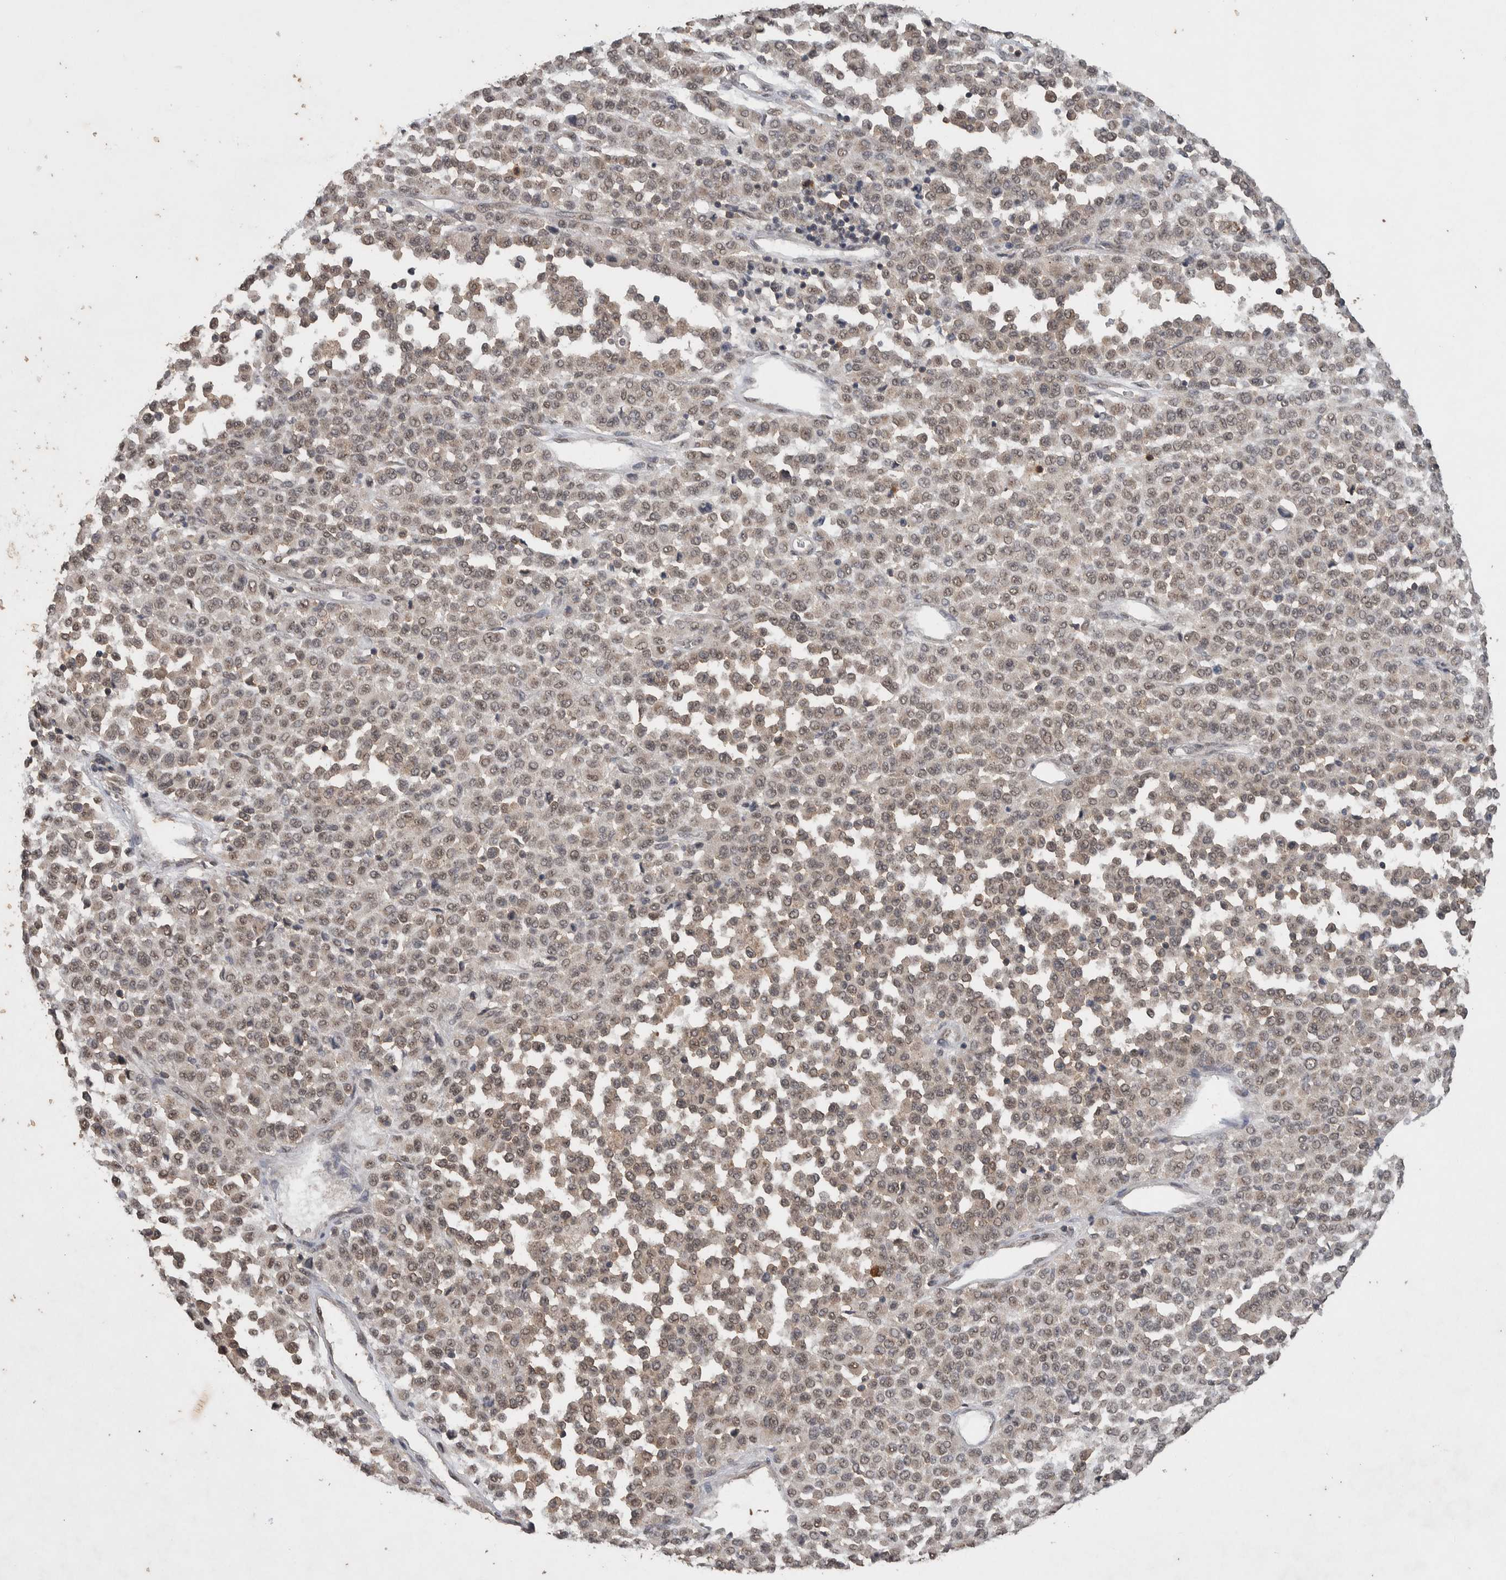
{"staining": {"intensity": "weak", "quantity": ">75%", "location": "cytoplasmic/membranous,nuclear"}, "tissue": "melanoma", "cell_type": "Tumor cells", "image_type": "cancer", "snomed": [{"axis": "morphology", "description": "Malignant melanoma, Metastatic site"}, {"axis": "topography", "description": "Pancreas"}], "caption": "IHC (DAB) staining of malignant melanoma (metastatic site) shows weak cytoplasmic/membranous and nuclear protein staining in approximately >75% of tumor cells.", "gene": "DVL2", "patient": {"sex": "female", "age": 30}}